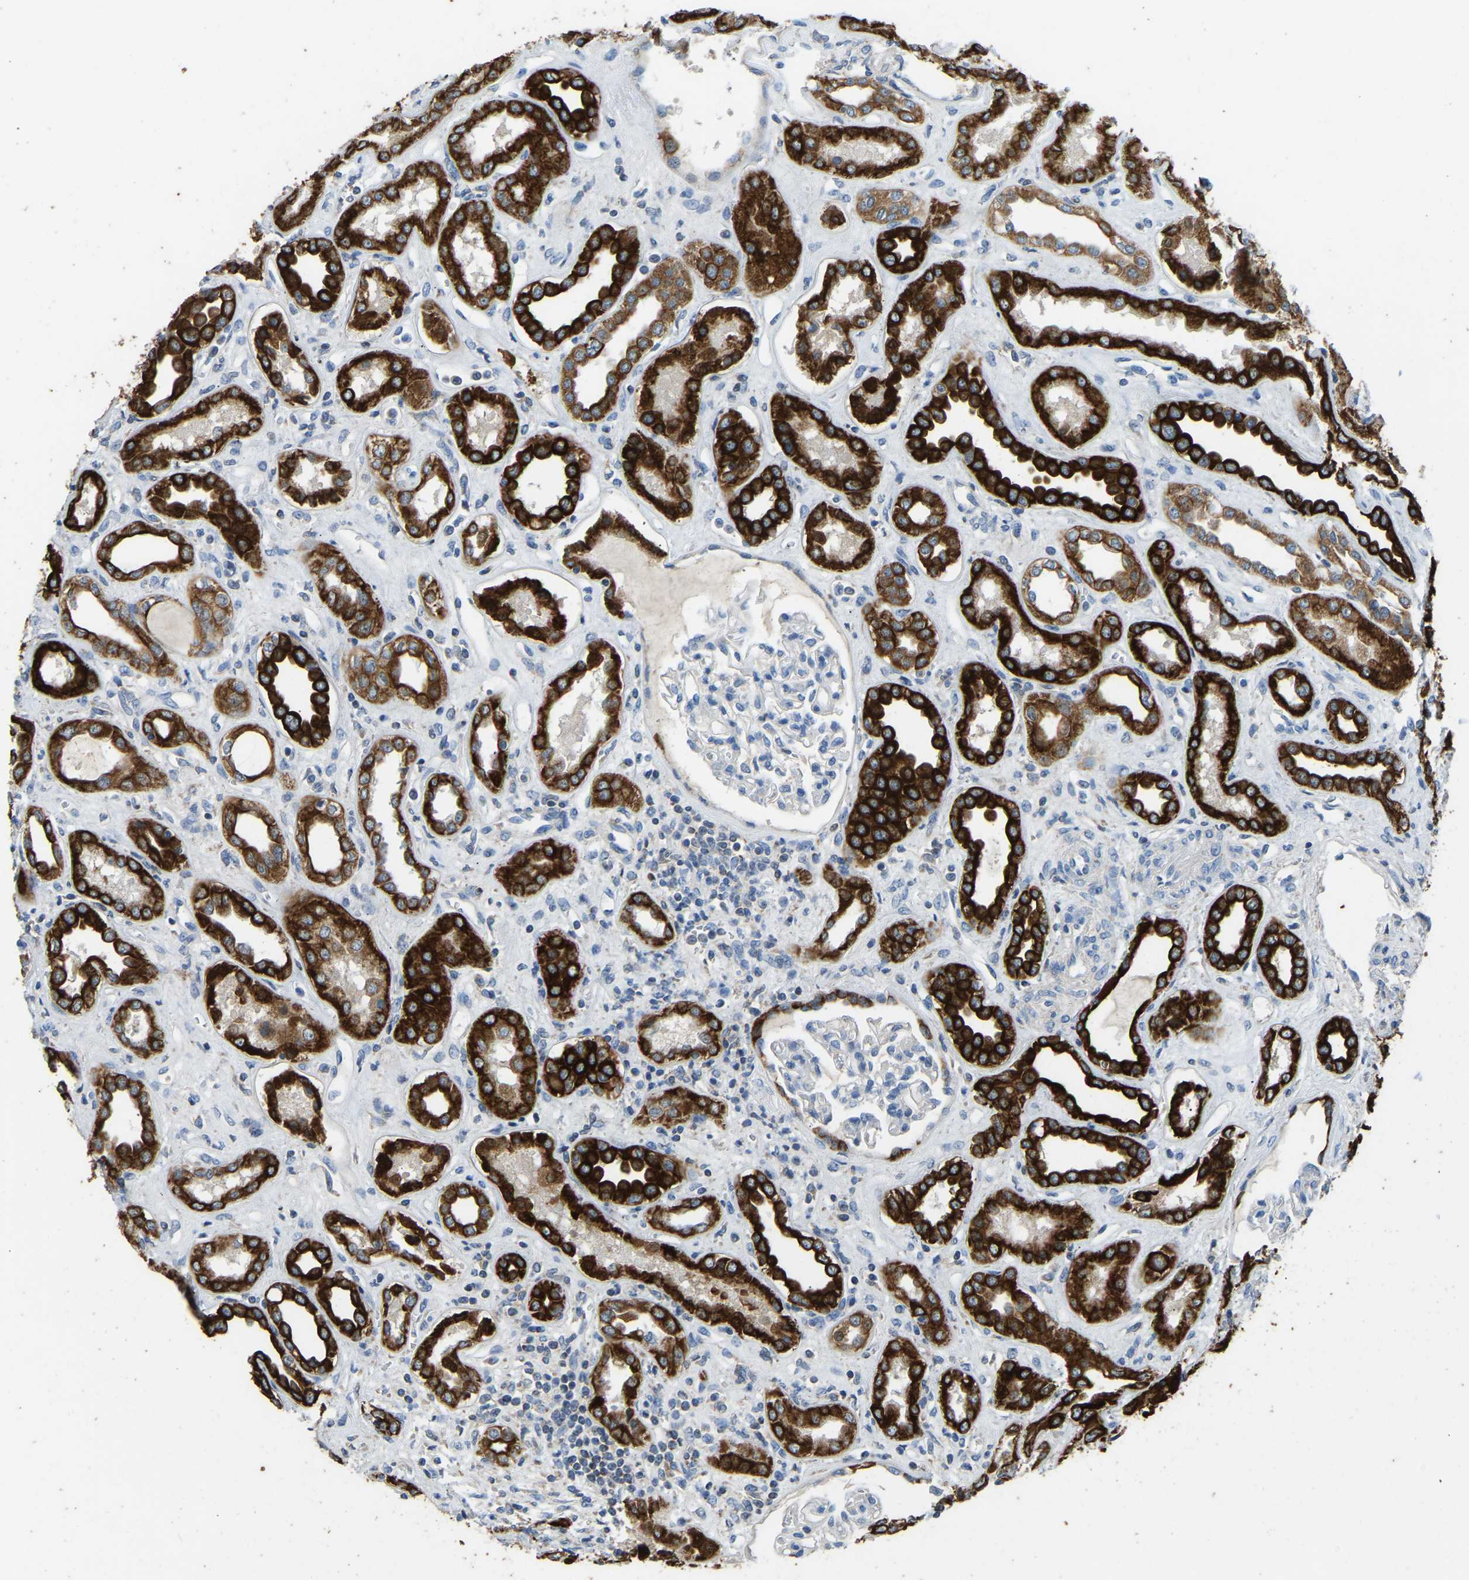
{"staining": {"intensity": "strong", "quantity": "<25%", "location": "cytoplasmic/membranous"}, "tissue": "kidney", "cell_type": "Cells in glomeruli", "image_type": "normal", "snomed": [{"axis": "morphology", "description": "Normal tissue, NOS"}, {"axis": "topography", "description": "Kidney"}], "caption": "IHC (DAB) staining of unremarkable kidney demonstrates strong cytoplasmic/membranous protein staining in about <25% of cells in glomeruli. Immunohistochemistry stains the protein in brown and the nuclei are stained blue.", "gene": "ZNF200", "patient": {"sex": "male", "age": 59}}